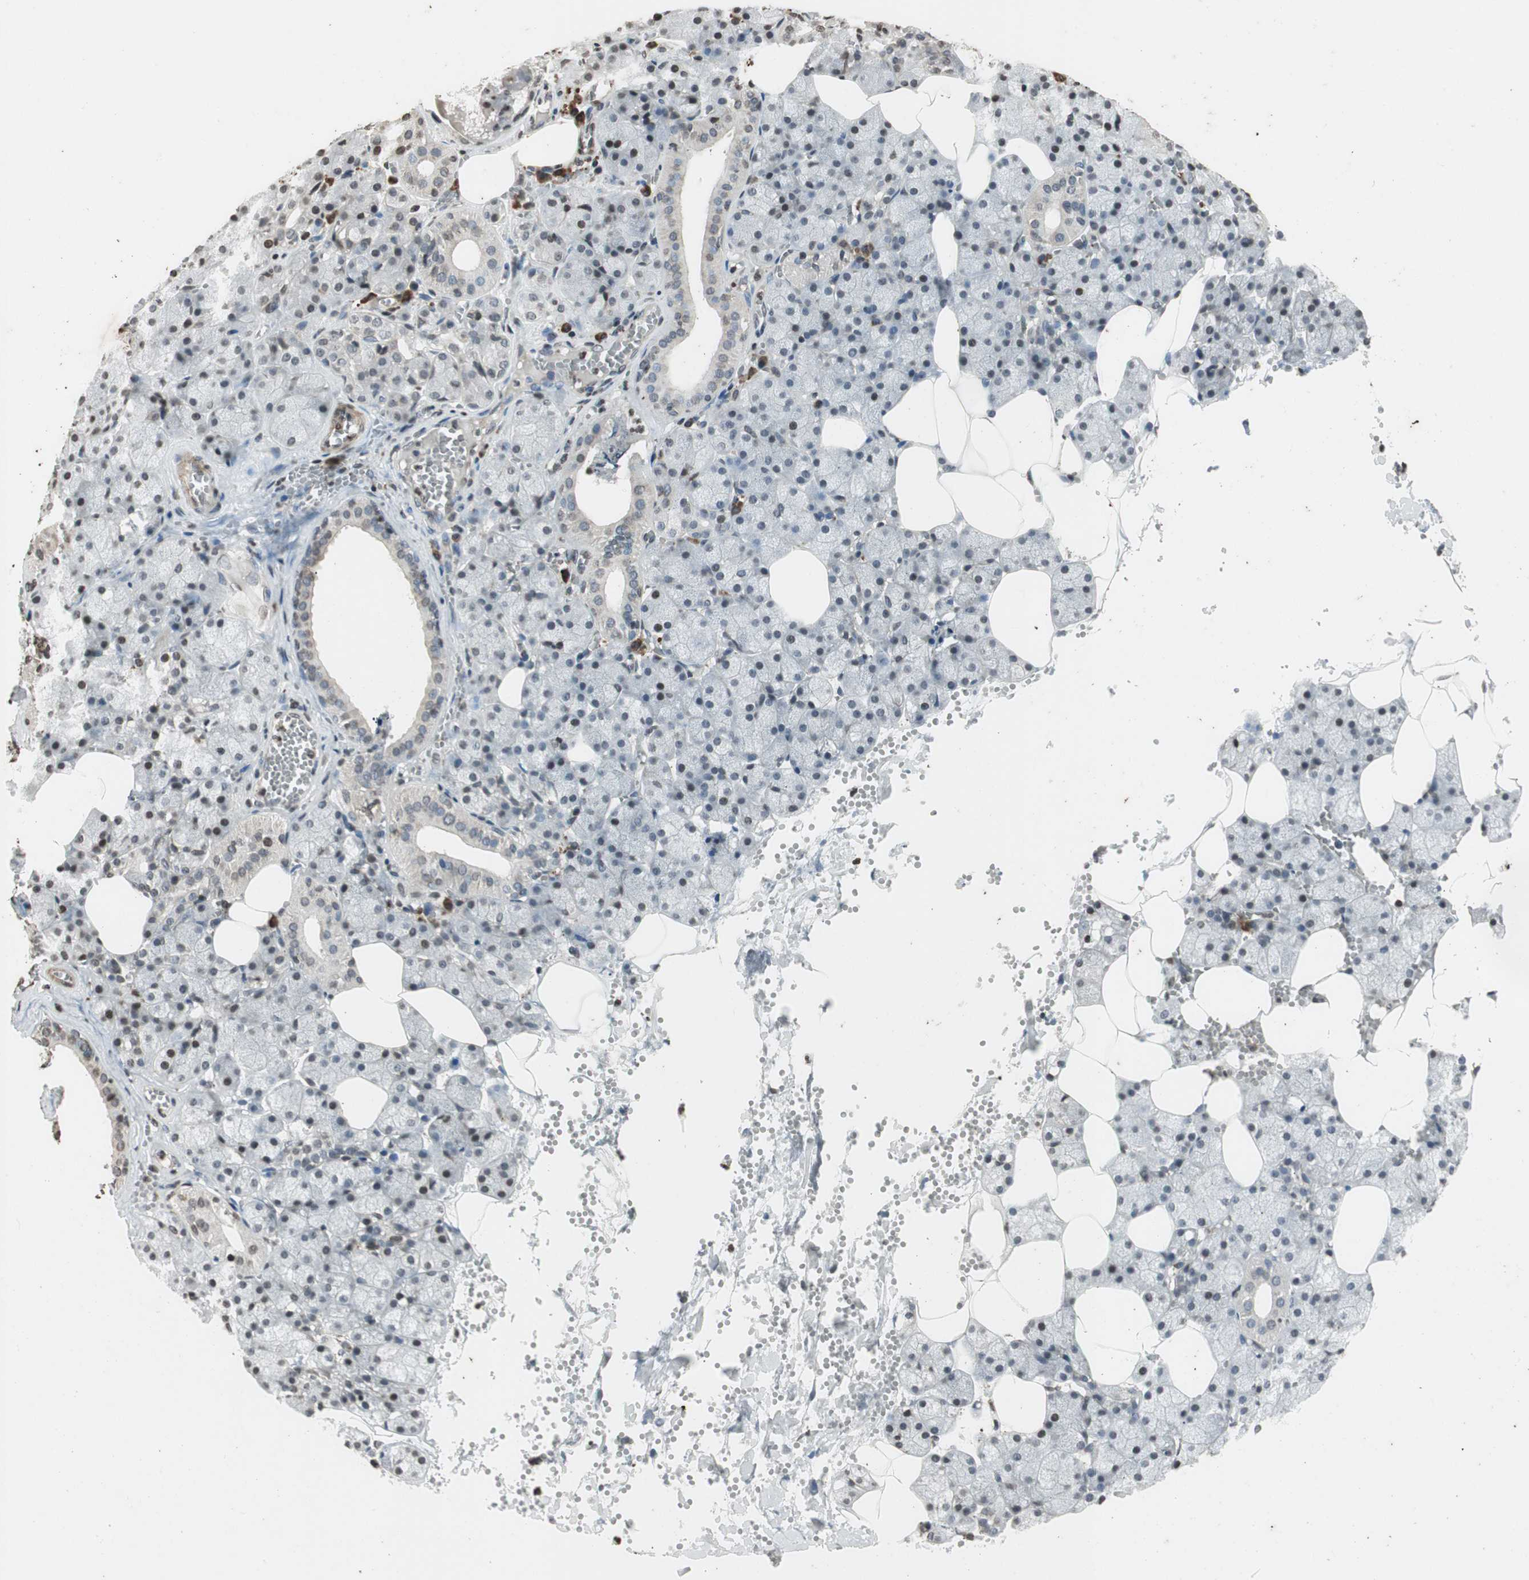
{"staining": {"intensity": "negative", "quantity": "none", "location": "none"}, "tissue": "salivary gland", "cell_type": "Glandular cells", "image_type": "normal", "snomed": [{"axis": "morphology", "description": "Normal tissue, NOS"}, {"axis": "topography", "description": "Salivary gland"}], "caption": "Glandular cells show no significant staining in normal salivary gland. Nuclei are stained in blue.", "gene": "PRKG1", "patient": {"sex": "male", "age": 62}}